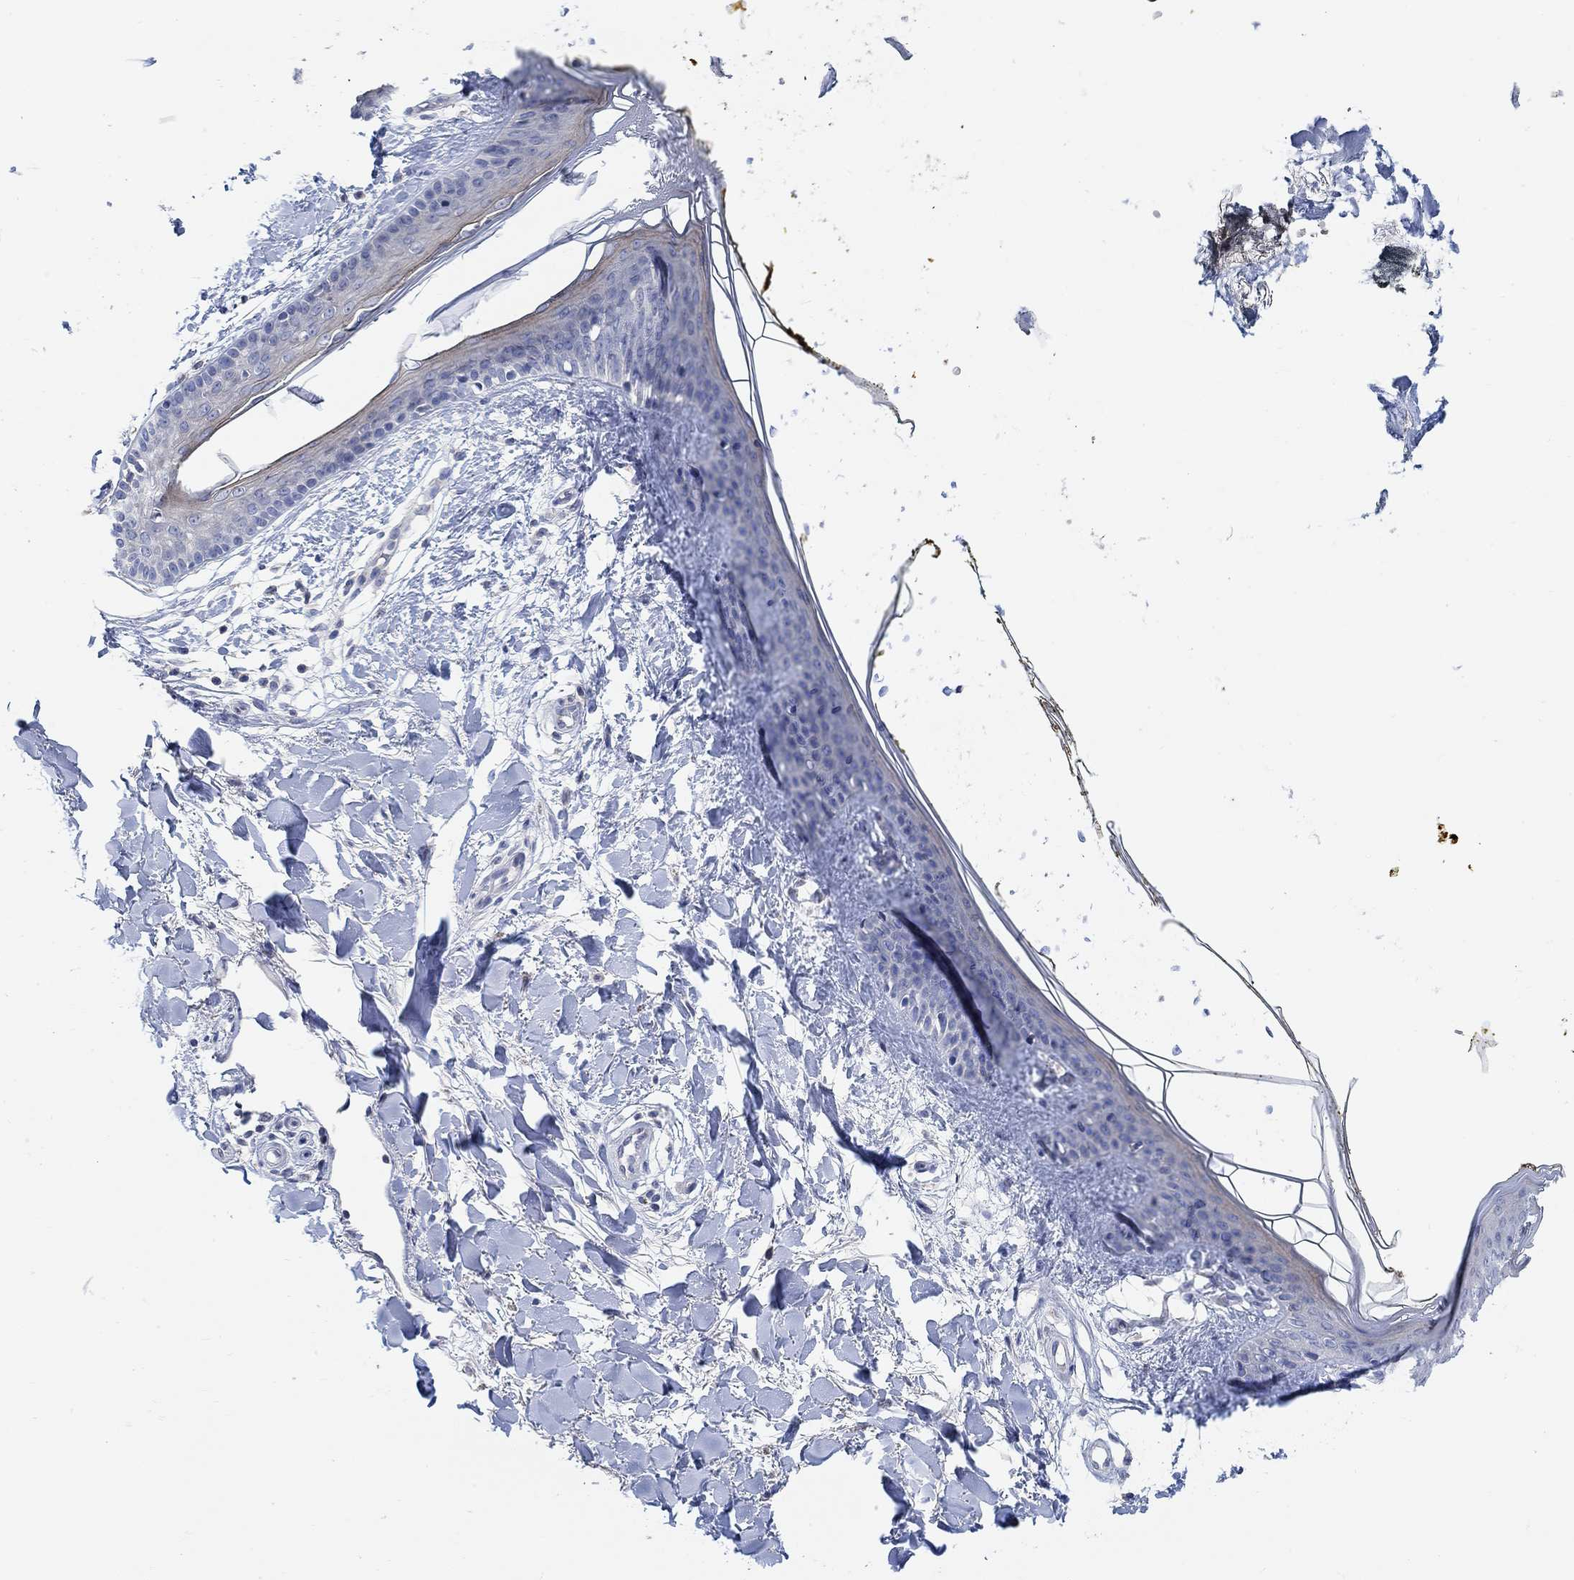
{"staining": {"intensity": "negative", "quantity": "none", "location": "none"}, "tissue": "skin", "cell_type": "Fibroblasts", "image_type": "normal", "snomed": [{"axis": "morphology", "description": "Normal tissue, NOS"}, {"axis": "topography", "description": "Skin"}], "caption": "Protein analysis of benign skin reveals no significant expression in fibroblasts. (DAB immunohistochemistry (IHC), high magnification).", "gene": "NLRP14", "patient": {"sex": "female", "age": 34}}